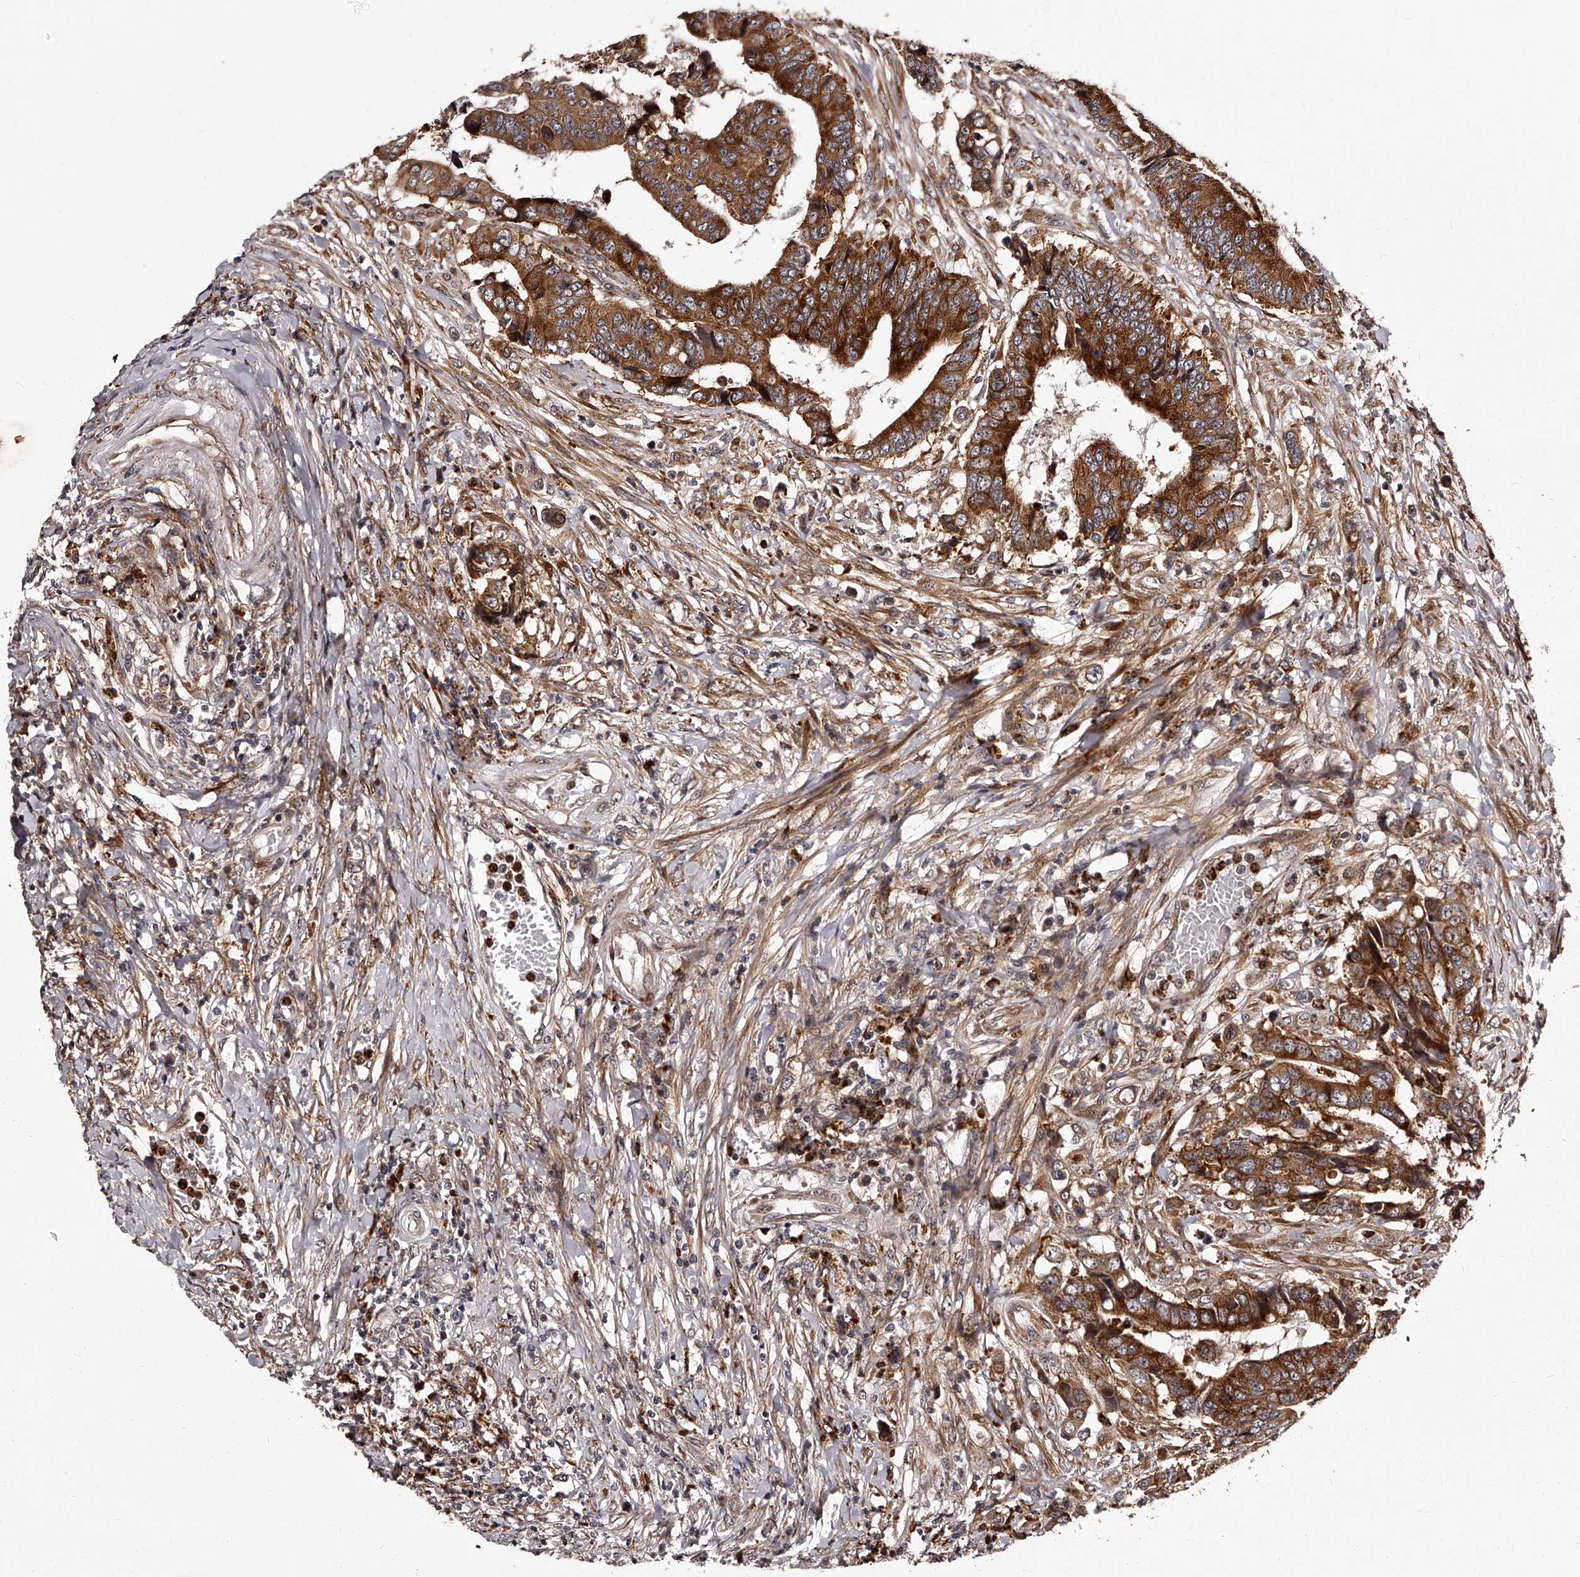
{"staining": {"intensity": "strong", "quantity": ">75%", "location": "cytoplasmic/membranous"}, "tissue": "colorectal cancer", "cell_type": "Tumor cells", "image_type": "cancer", "snomed": [{"axis": "morphology", "description": "Adenocarcinoma, NOS"}, {"axis": "topography", "description": "Rectum"}], "caption": "DAB immunohistochemical staining of colorectal cancer (adenocarcinoma) reveals strong cytoplasmic/membranous protein staining in approximately >75% of tumor cells.", "gene": "RSC1A1", "patient": {"sex": "male", "age": 84}}